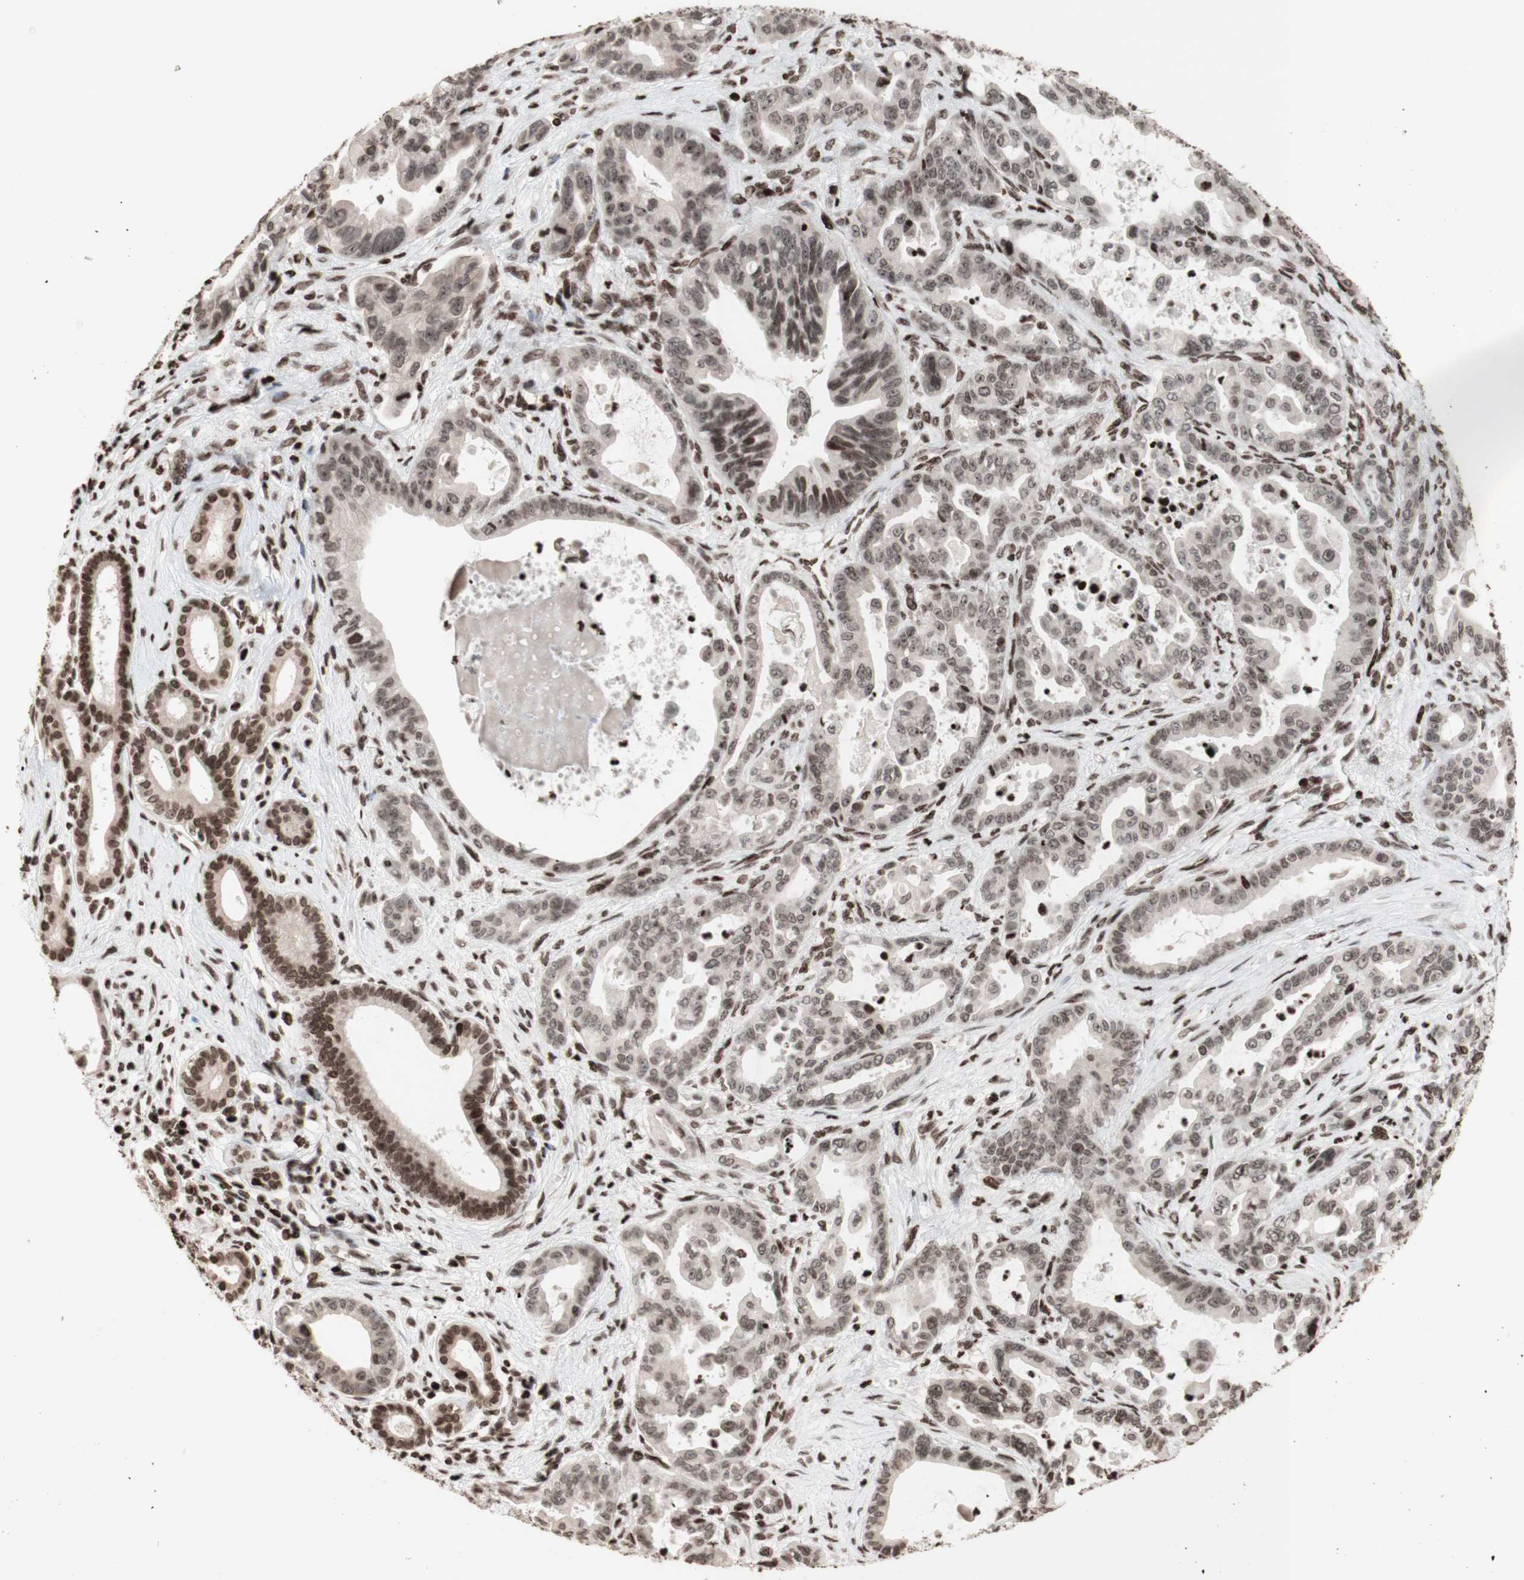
{"staining": {"intensity": "negative", "quantity": "none", "location": "none"}, "tissue": "pancreatic cancer", "cell_type": "Tumor cells", "image_type": "cancer", "snomed": [{"axis": "morphology", "description": "Adenocarcinoma, NOS"}, {"axis": "topography", "description": "Pancreas"}], "caption": "IHC image of neoplastic tissue: human adenocarcinoma (pancreatic) stained with DAB exhibits no significant protein staining in tumor cells.", "gene": "NCAPD2", "patient": {"sex": "male", "age": 70}}